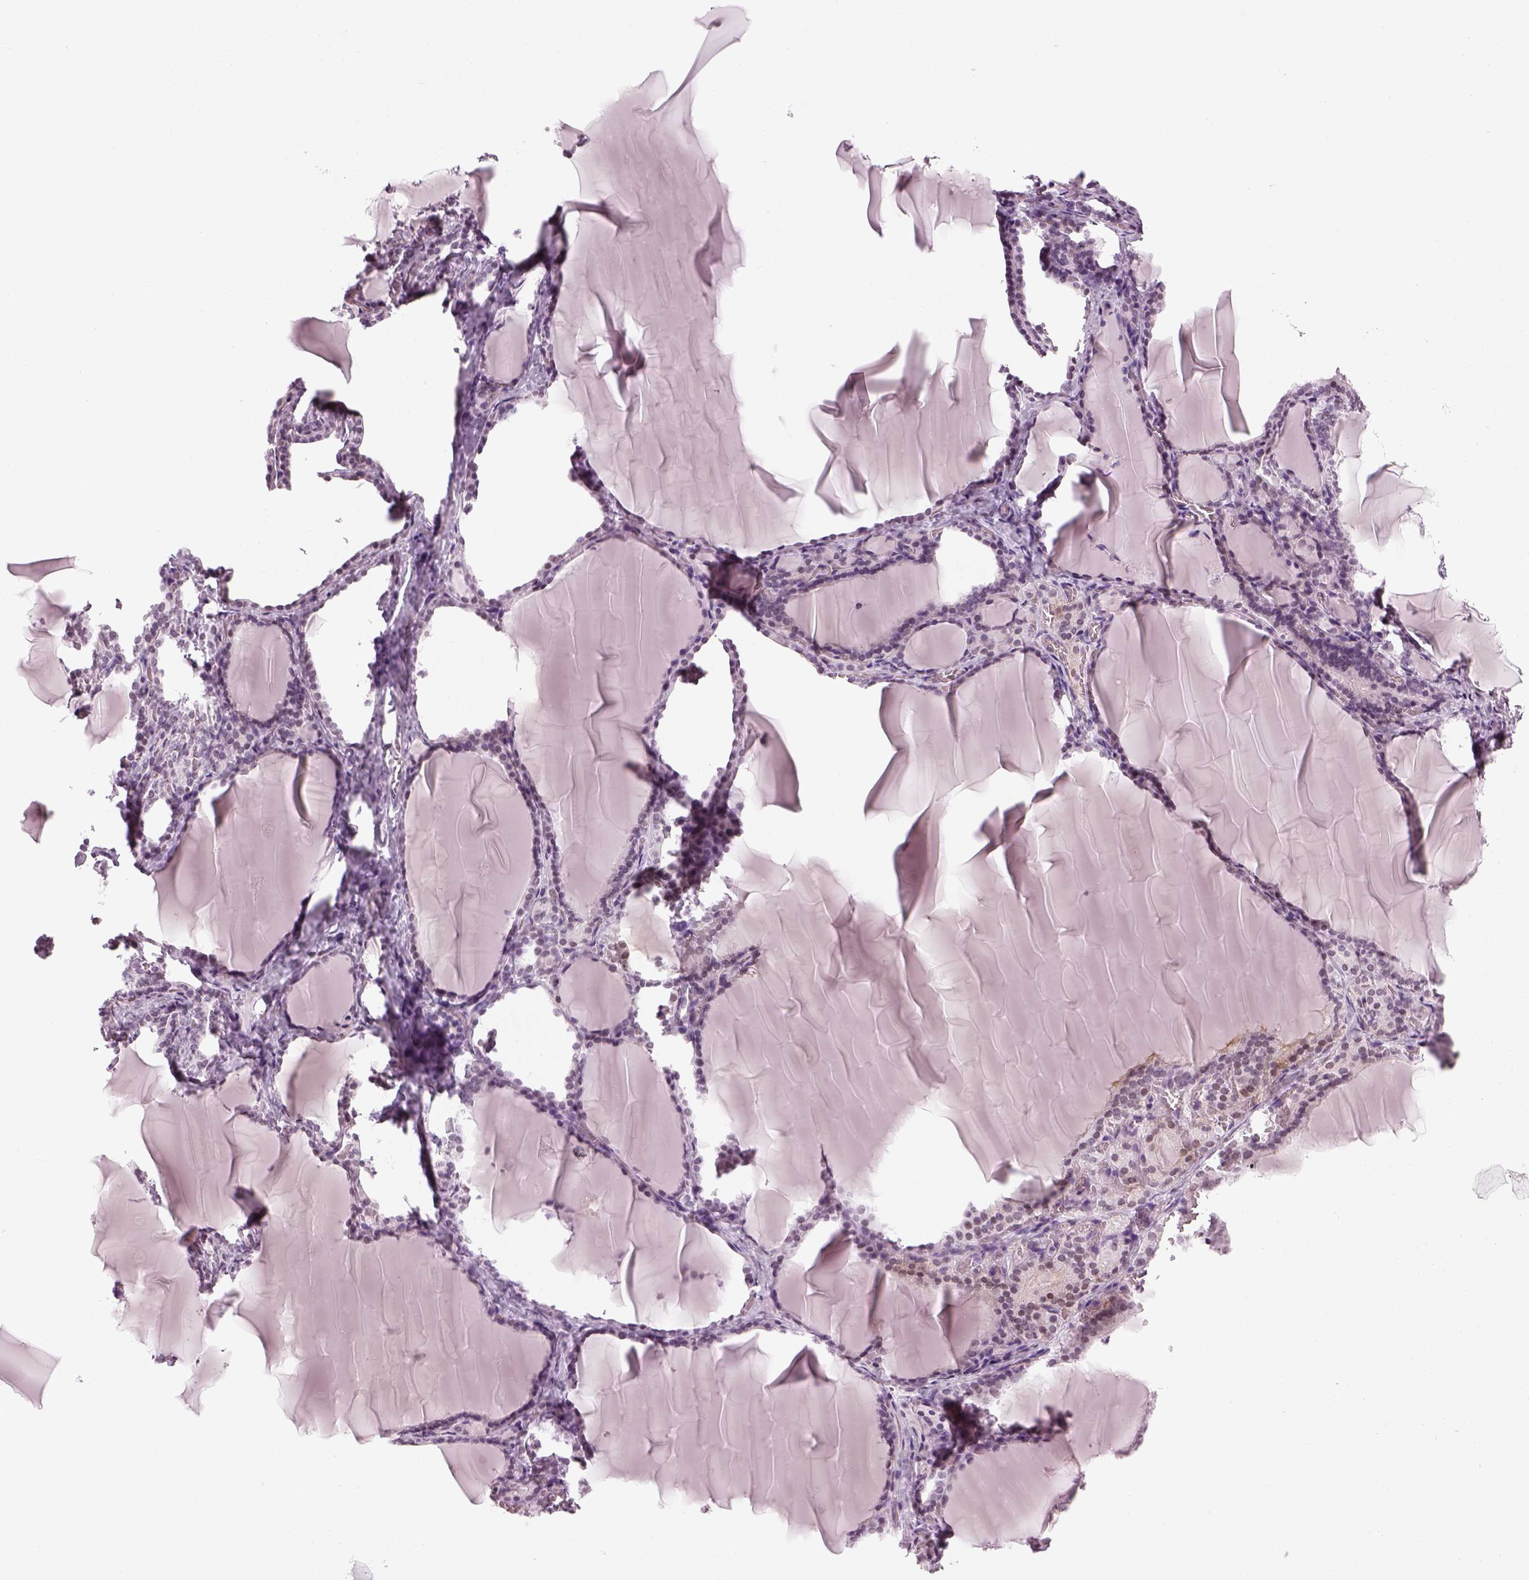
{"staining": {"intensity": "weak", "quantity": "<25%", "location": "nuclear"}, "tissue": "thyroid gland", "cell_type": "Glandular cells", "image_type": "normal", "snomed": [{"axis": "morphology", "description": "Normal tissue, NOS"}, {"axis": "morphology", "description": "Hyperplasia, NOS"}, {"axis": "topography", "description": "Thyroid gland"}], "caption": "There is no significant staining in glandular cells of thyroid gland. (DAB immunohistochemistry (IHC) with hematoxylin counter stain).", "gene": "KCNG2", "patient": {"sex": "female", "age": 27}}